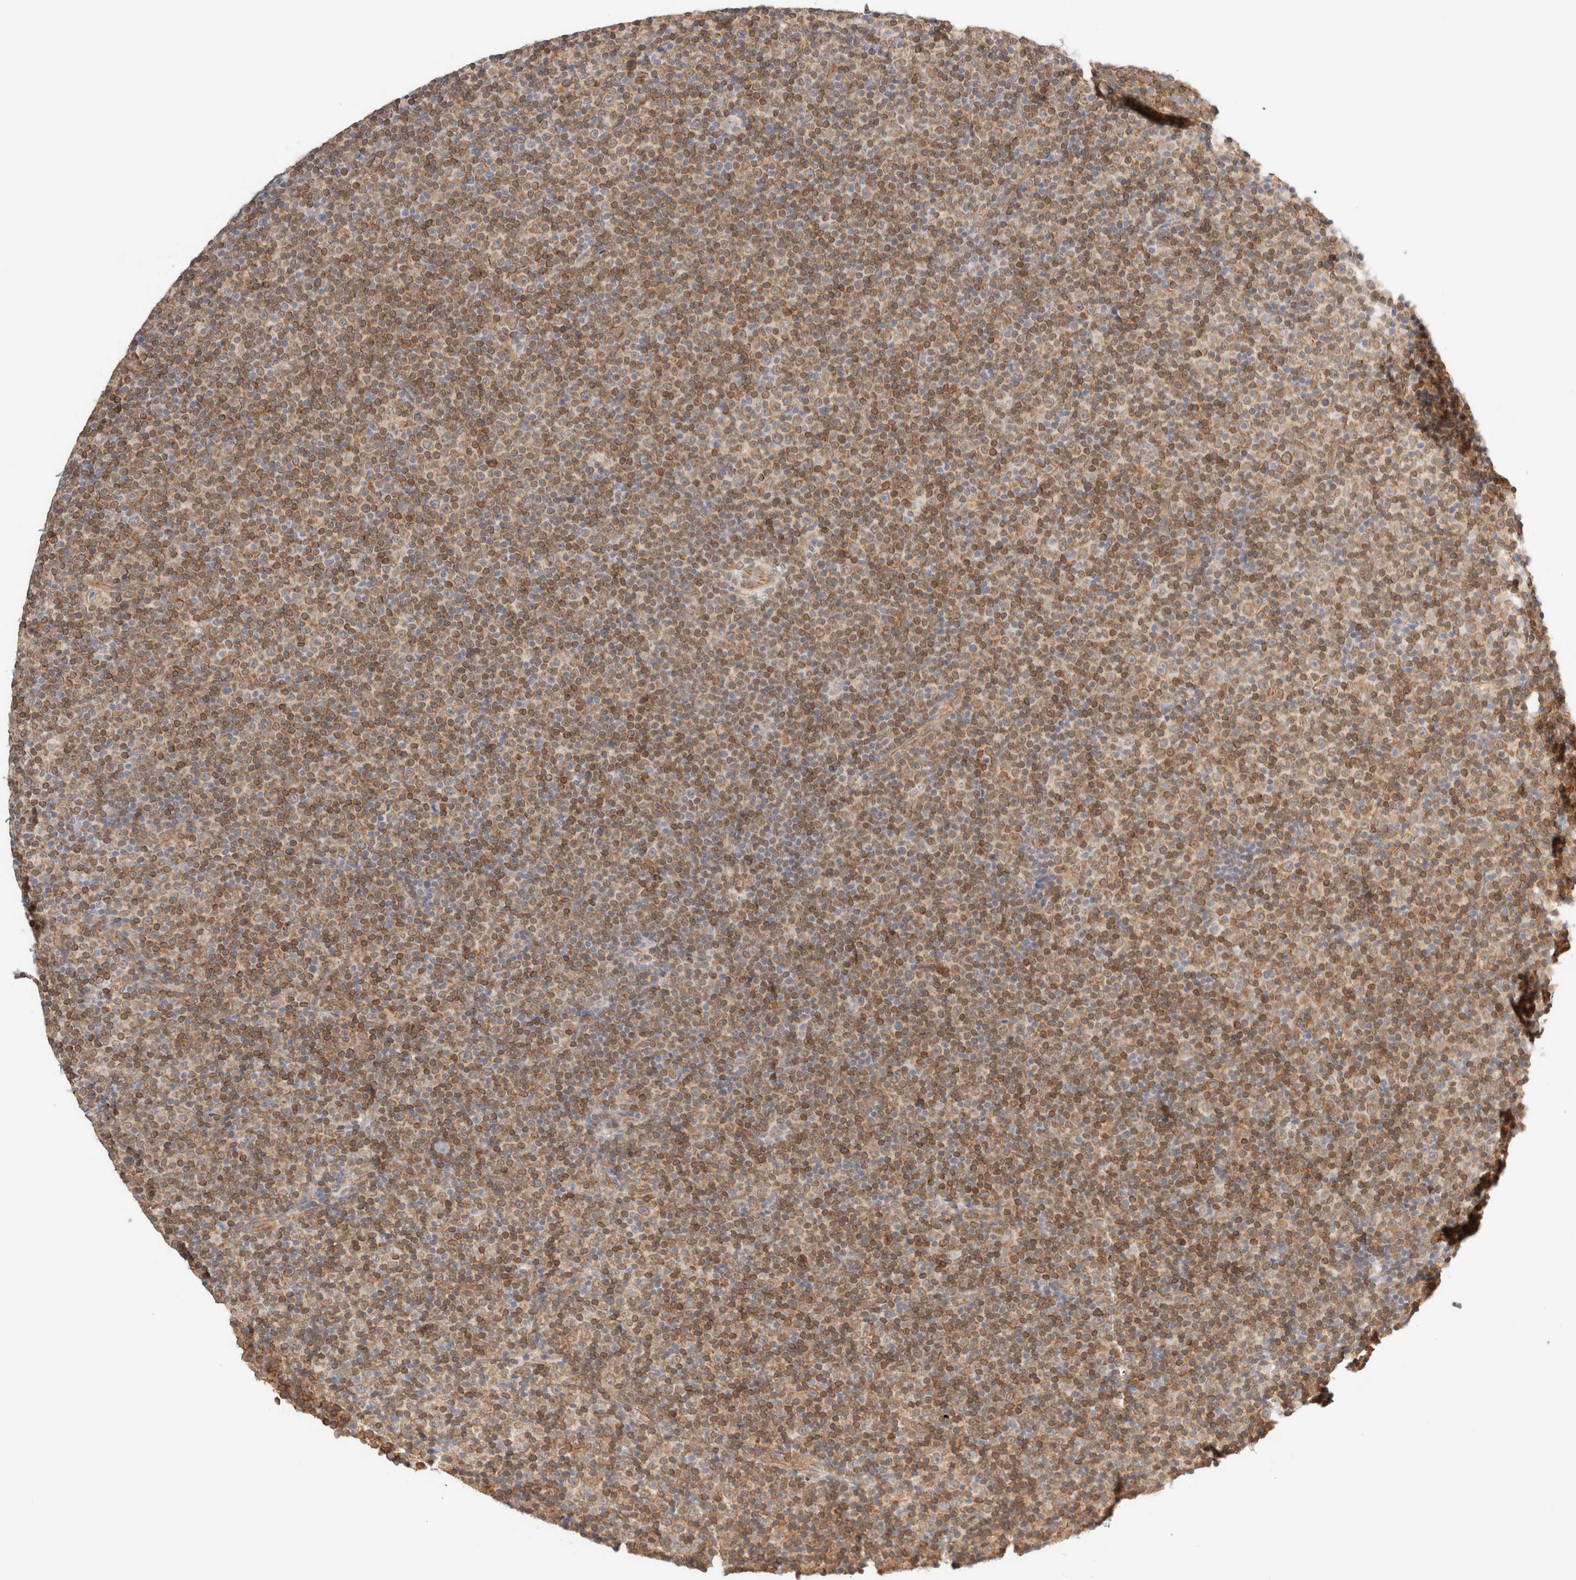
{"staining": {"intensity": "moderate", "quantity": ">75%", "location": "cytoplasmic/membranous"}, "tissue": "lymphoma", "cell_type": "Tumor cells", "image_type": "cancer", "snomed": [{"axis": "morphology", "description": "Malignant lymphoma, non-Hodgkin's type, Low grade"}, {"axis": "topography", "description": "Lymph node"}], "caption": "IHC (DAB (3,3'-diaminobenzidine)) staining of human lymphoma shows moderate cytoplasmic/membranous protein staining in approximately >75% of tumor cells.", "gene": "SYVN1", "patient": {"sex": "female", "age": 67}}